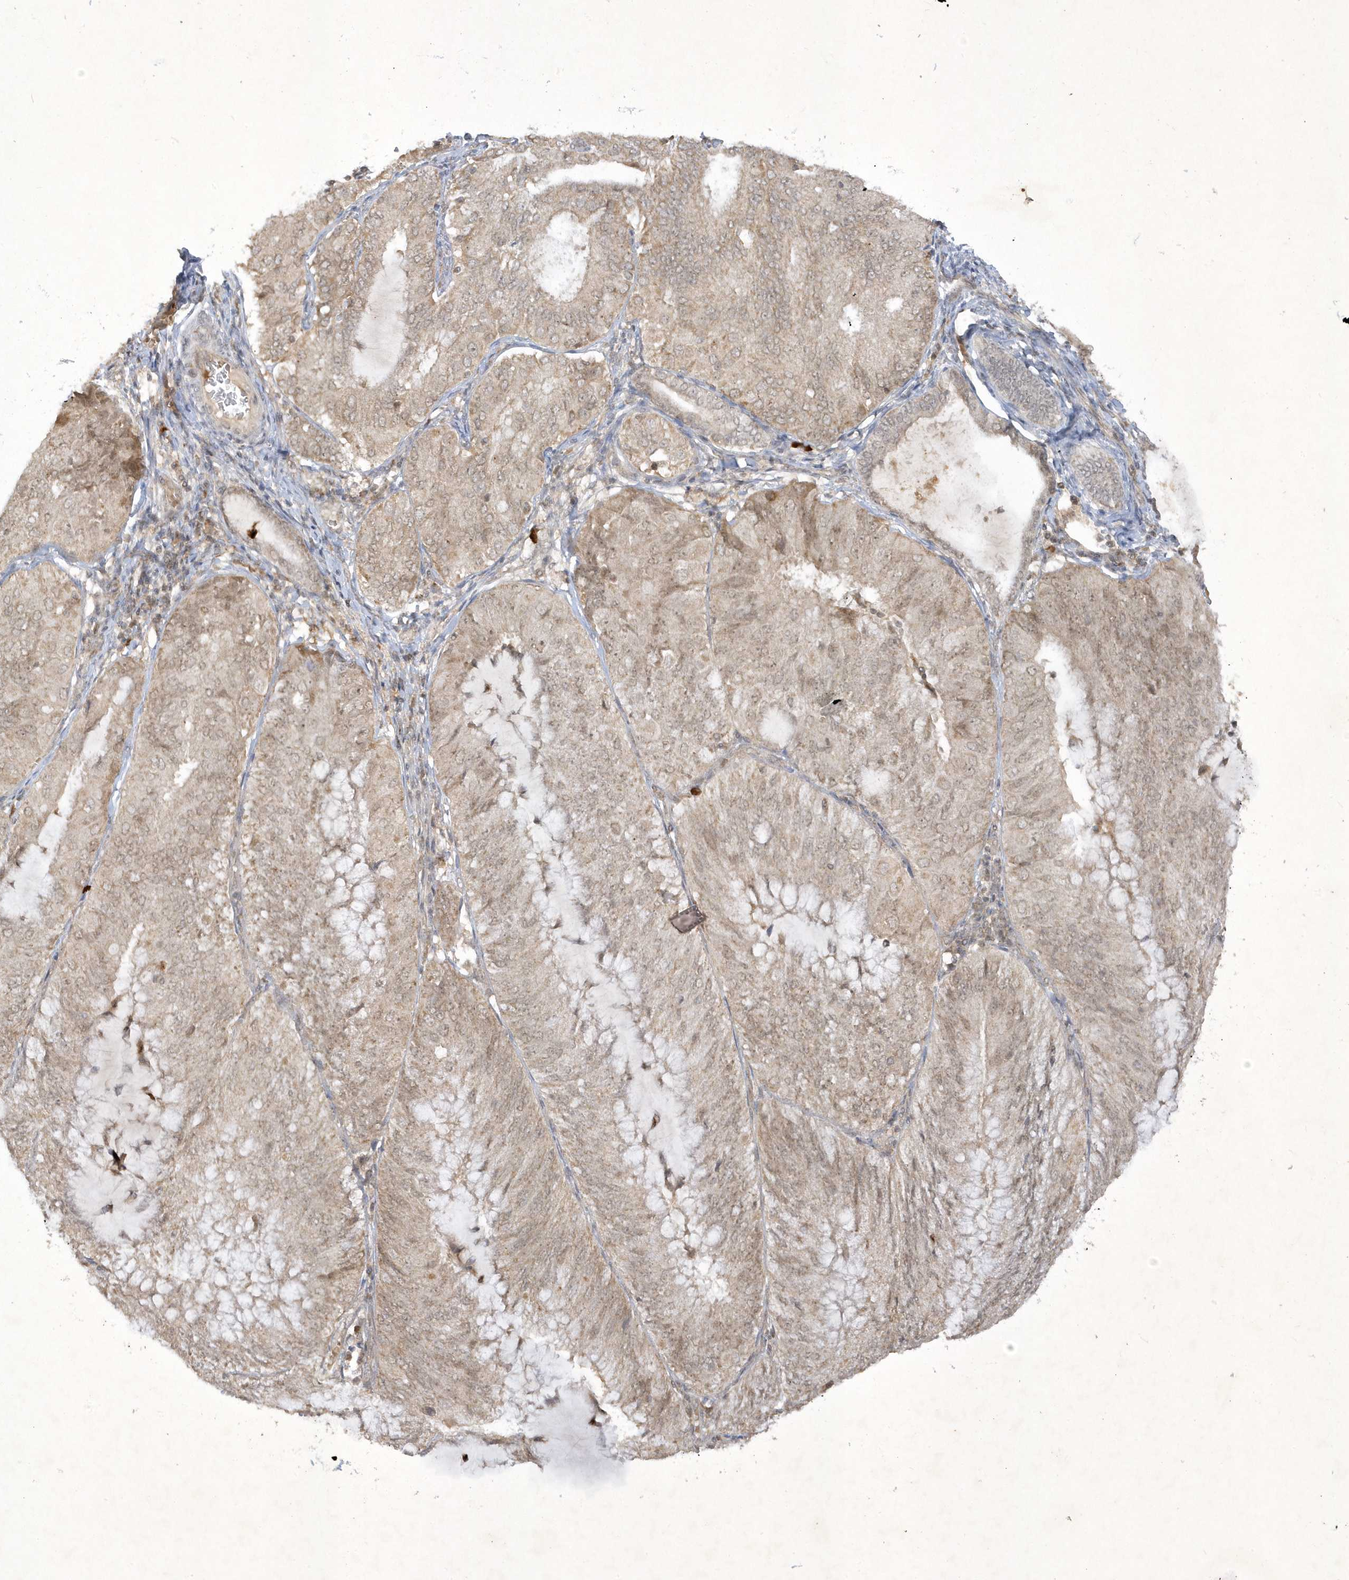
{"staining": {"intensity": "weak", "quantity": "<25%", "location": "cytoplasmic/membranous,nuclear"}, "tissue": "endometrial cancer", "cell_type": "Tumor cells", "image_type": "cancer", "snomed": [{"axis": "morphology", "description": "Adenocarcinoma, NOS"}, {"axis": "topography", "description": "Endometrium"}], "caption": "IHC photomicrograph of human endometrial cancer (adenocarcinoma) stained for a protein (brown), which displays no expression in tumor cells. The staining is performed using DAB brown chromogen with nuclei counter-stained in using hematoxylin.", "gene": "ZNF213", "patient": {"sex": "female", "age": 81}}